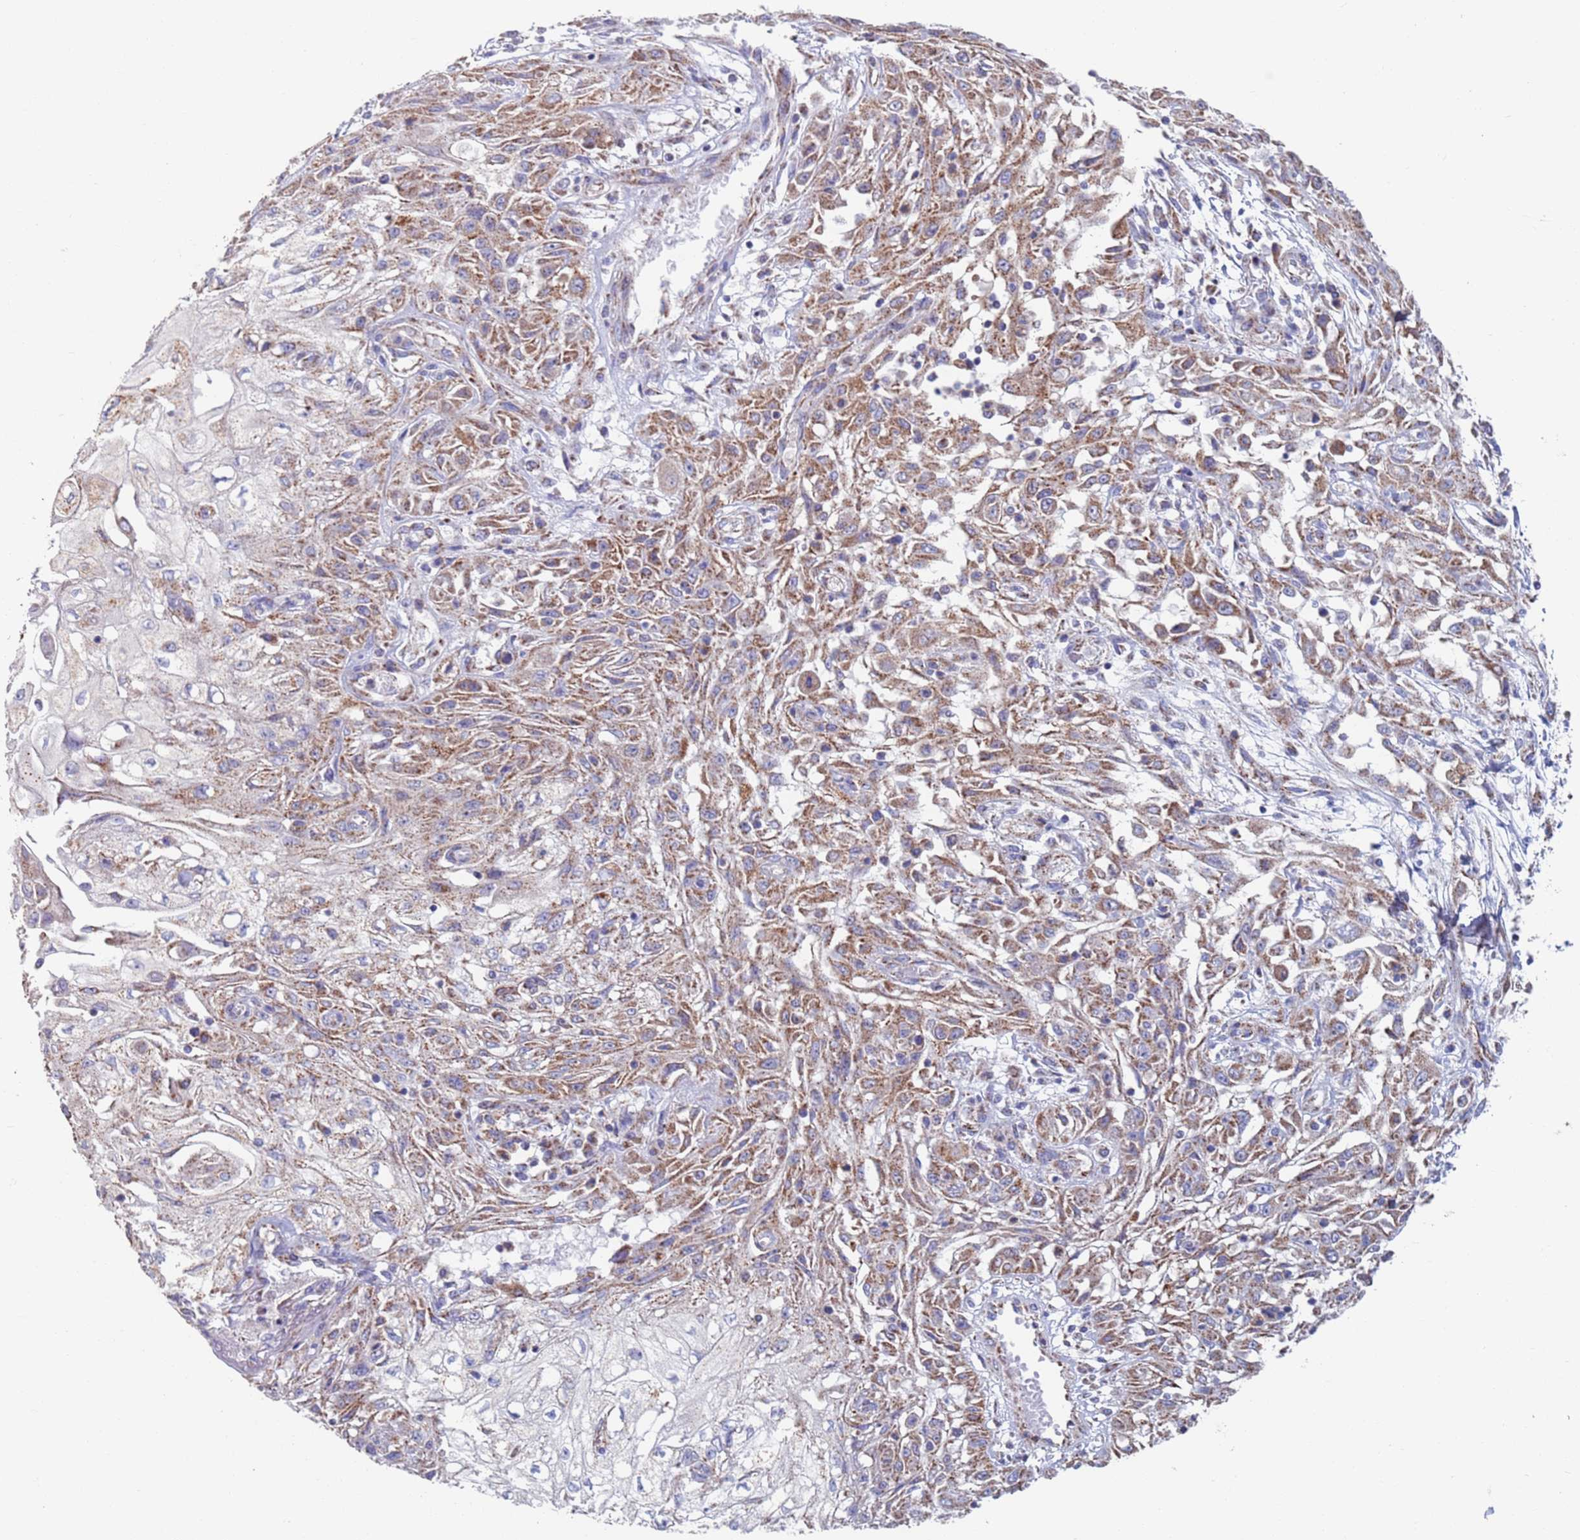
{"staining": {"intensity": "moderate", "quantity": ">75%", "location": "cytoplasmic/membranous"}, "tissue": "skin cancer", "cell_type": "Tumor cells", "image_type": "cancer", "snomed": [{"axis": "morphology", "description": "Squamous cell carcinoma, NOS"}, {"axis": "morphology", "description": "Squamous cell carcinoma, metastatic, NOS"}, {"axis": "topography", "description": "Skin"}, {"axis": "topography", "description": "Lymph node"}], "caption": "Approximately >75% of tumor cells in human skin cancer reveal moderate cytoplasmic/membranous protein expression as visualized by brown immunohistochemical staining.", "gene": "MRPL22", "patient": {"sex": "male", "age": 75}}